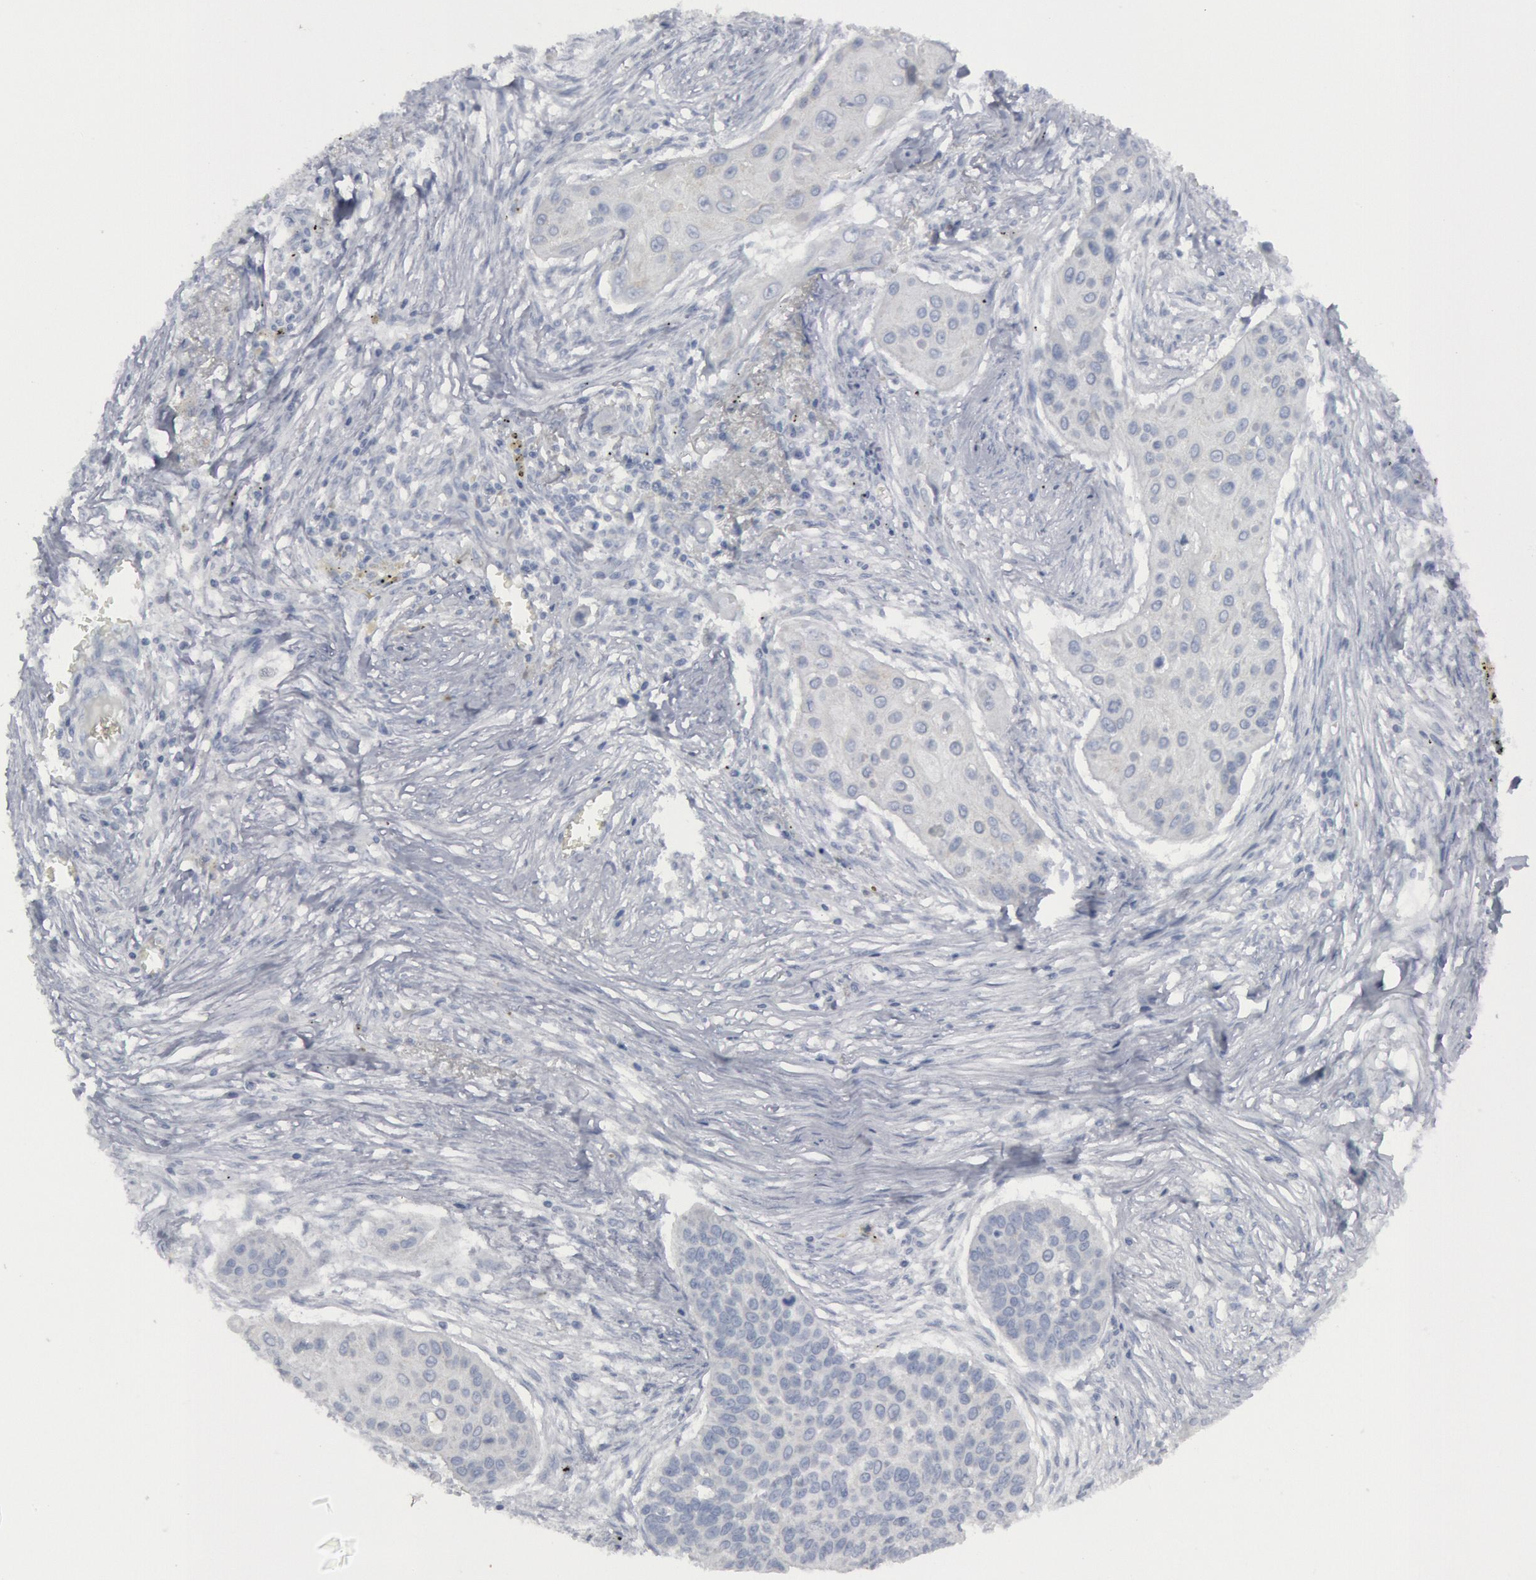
{"staining": {"intensity": "negative", "quantity": "none", "location": "none"}, "tissue": "lung cancer", "cell_type": "Tumor cells", "image_type": "cancer", "snomed": [{"axis": "morphology", "description": "Squamous cell carcinoma, NOS"}, {"axis": "topography", "description": "Lung"}], "caption": "Tumor cells show no significant expression in lung squamous cell carcinoma. (DAB (3,3'-diaminobenzidine) IHC with hematoxylin counter stain).", "gene": "DMC1", "patient": {"sex": "male", "age": 71}}